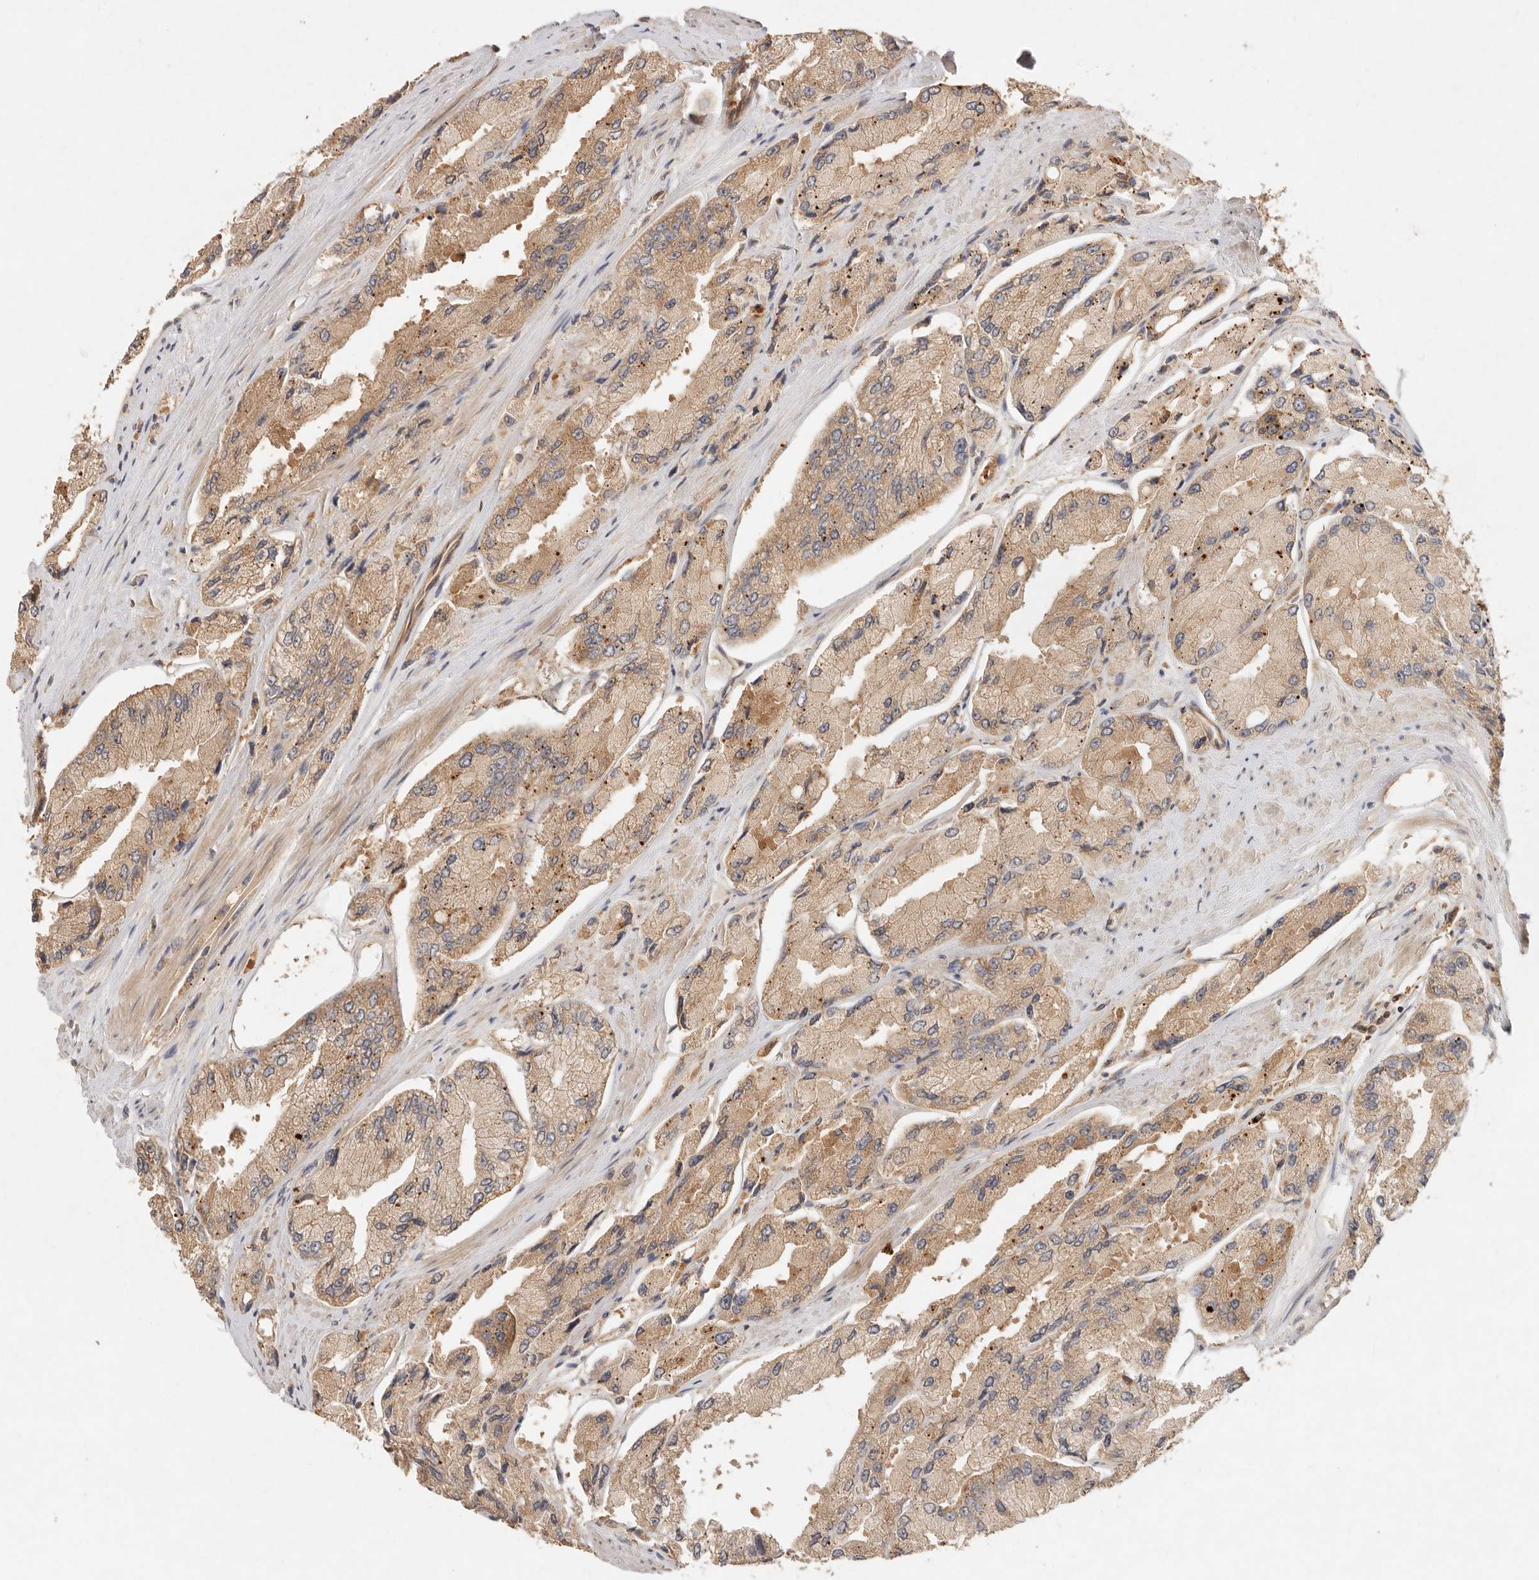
{"staining": {"intensity": "moderate", "quantity": ">75%", "location": "cytoplasmic/membranous"}, "tissue": "prostate cancer", "cell_type": "Tumor cells", "image_type": "cancer", "snomed": [{"axis": "morphology", "description": "Adenocarcinoma, High grade"}, {"axis": "topography", "description": "Prostate"}], "caption": "Human prostate high-grade adenocarcinoma stained for a protein (brown) displays moderate cytoplasmic/membranous positive expression in about >75% of tumor cells.", "gene": "HECTD3", "patient": {"sex": "male", "age": 58}}